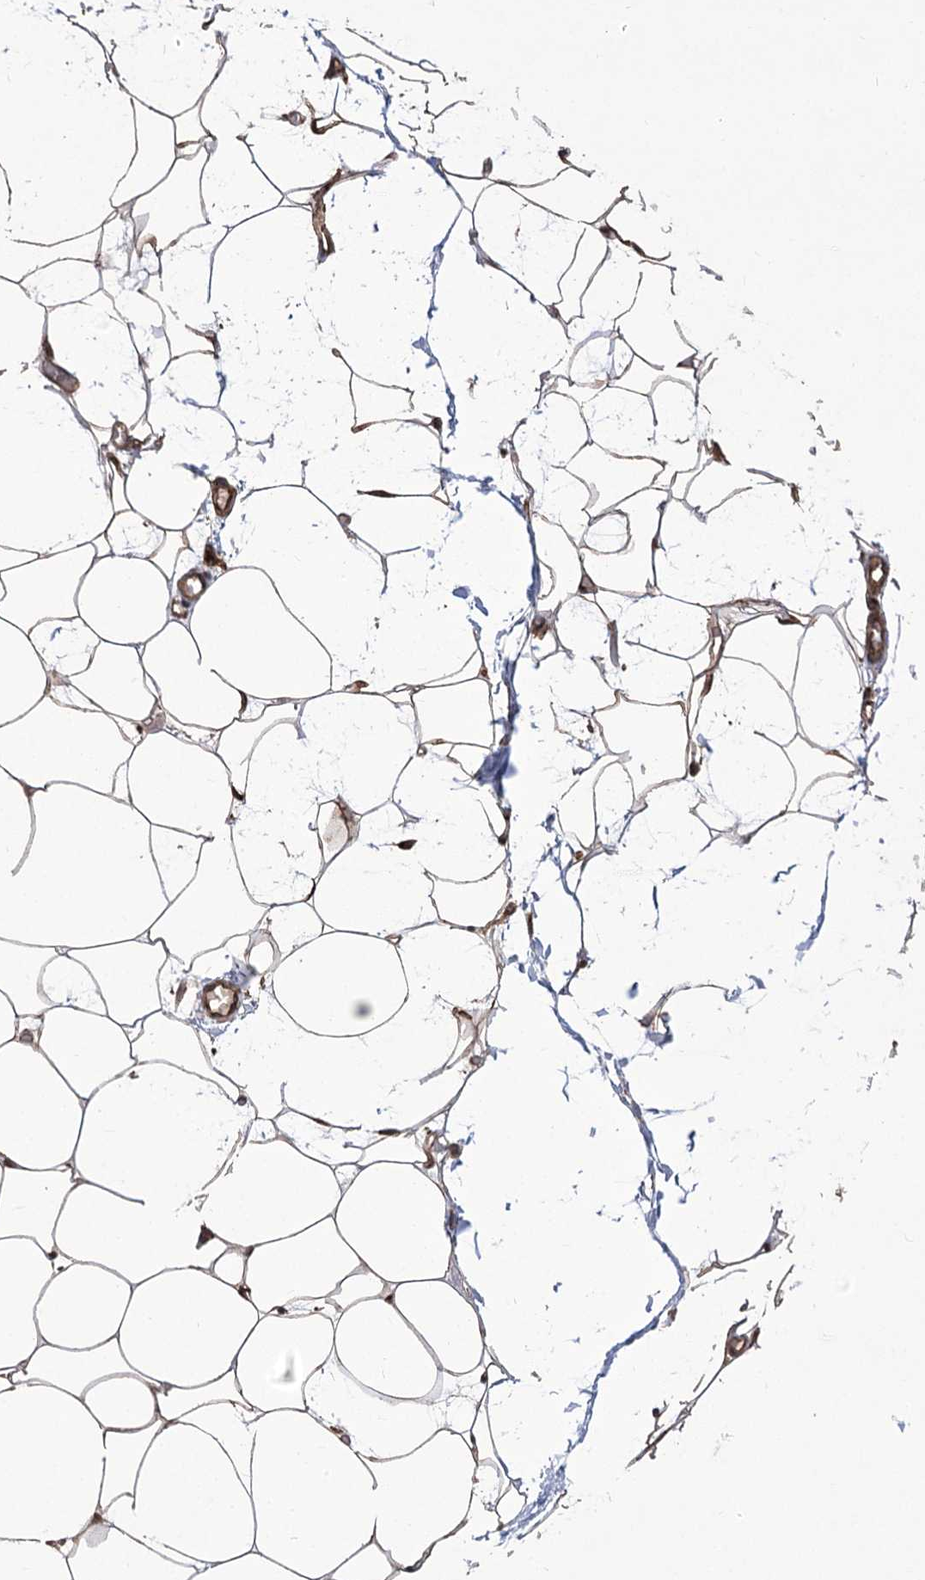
{"staining": {"intensity": "weak", "quantity": ">75%", "location": "cytoplasmic/membranous"}, "tissue": "adipose tissue", "cell_type": "Adipocytes", "image_type": "normal", "snomed": [{"axis": "morphology", "description": "Normal tissue, NOS"}, {"axis": "topography", "description": "Breast"}], "caption": "Adipocytes display low levels of weak cytoplasmic/membranous expression in approximately >75% of cells in benign adipose tissue.", "gene": "XYLB", "patient": {"sex": "female", "age": 23}}